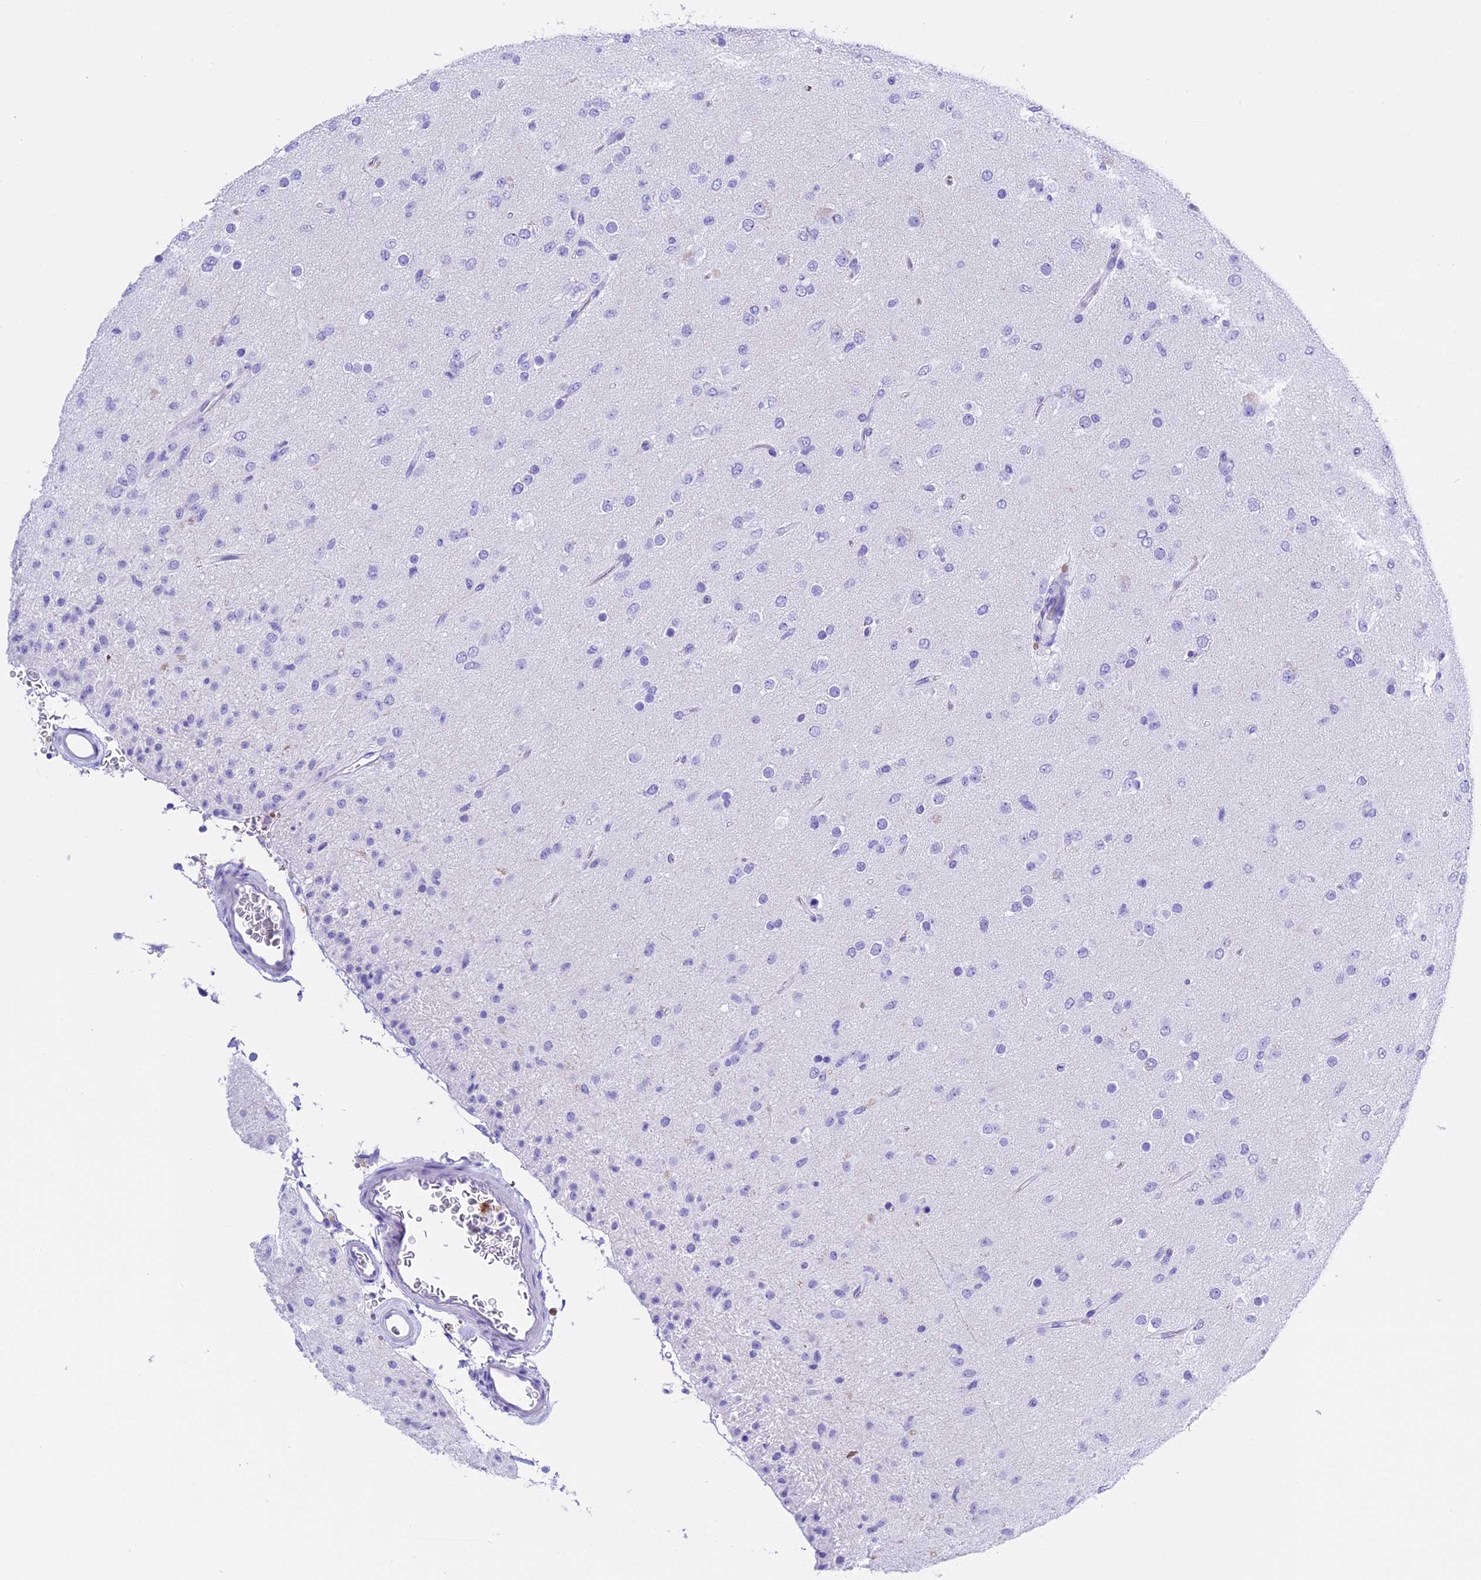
{"staining": {"intensity": "negative", "quantity": "none", "location": "none"}, "tissue": "glioma", "cell_type": "Tumor cells", "image_type": "cancer", "snomed": [{"axis": "morphology", "description": "Glioma, malignant, Low grade"}, {"axis": "topography", "description": "Brain"}], "caption": "A high-resolution photomicrograph shows IHC staining of glioma, which exhibits no significant expression in tumor cells.", "gene": "CLC", "patient": {"sex": "male", "age": 65}}